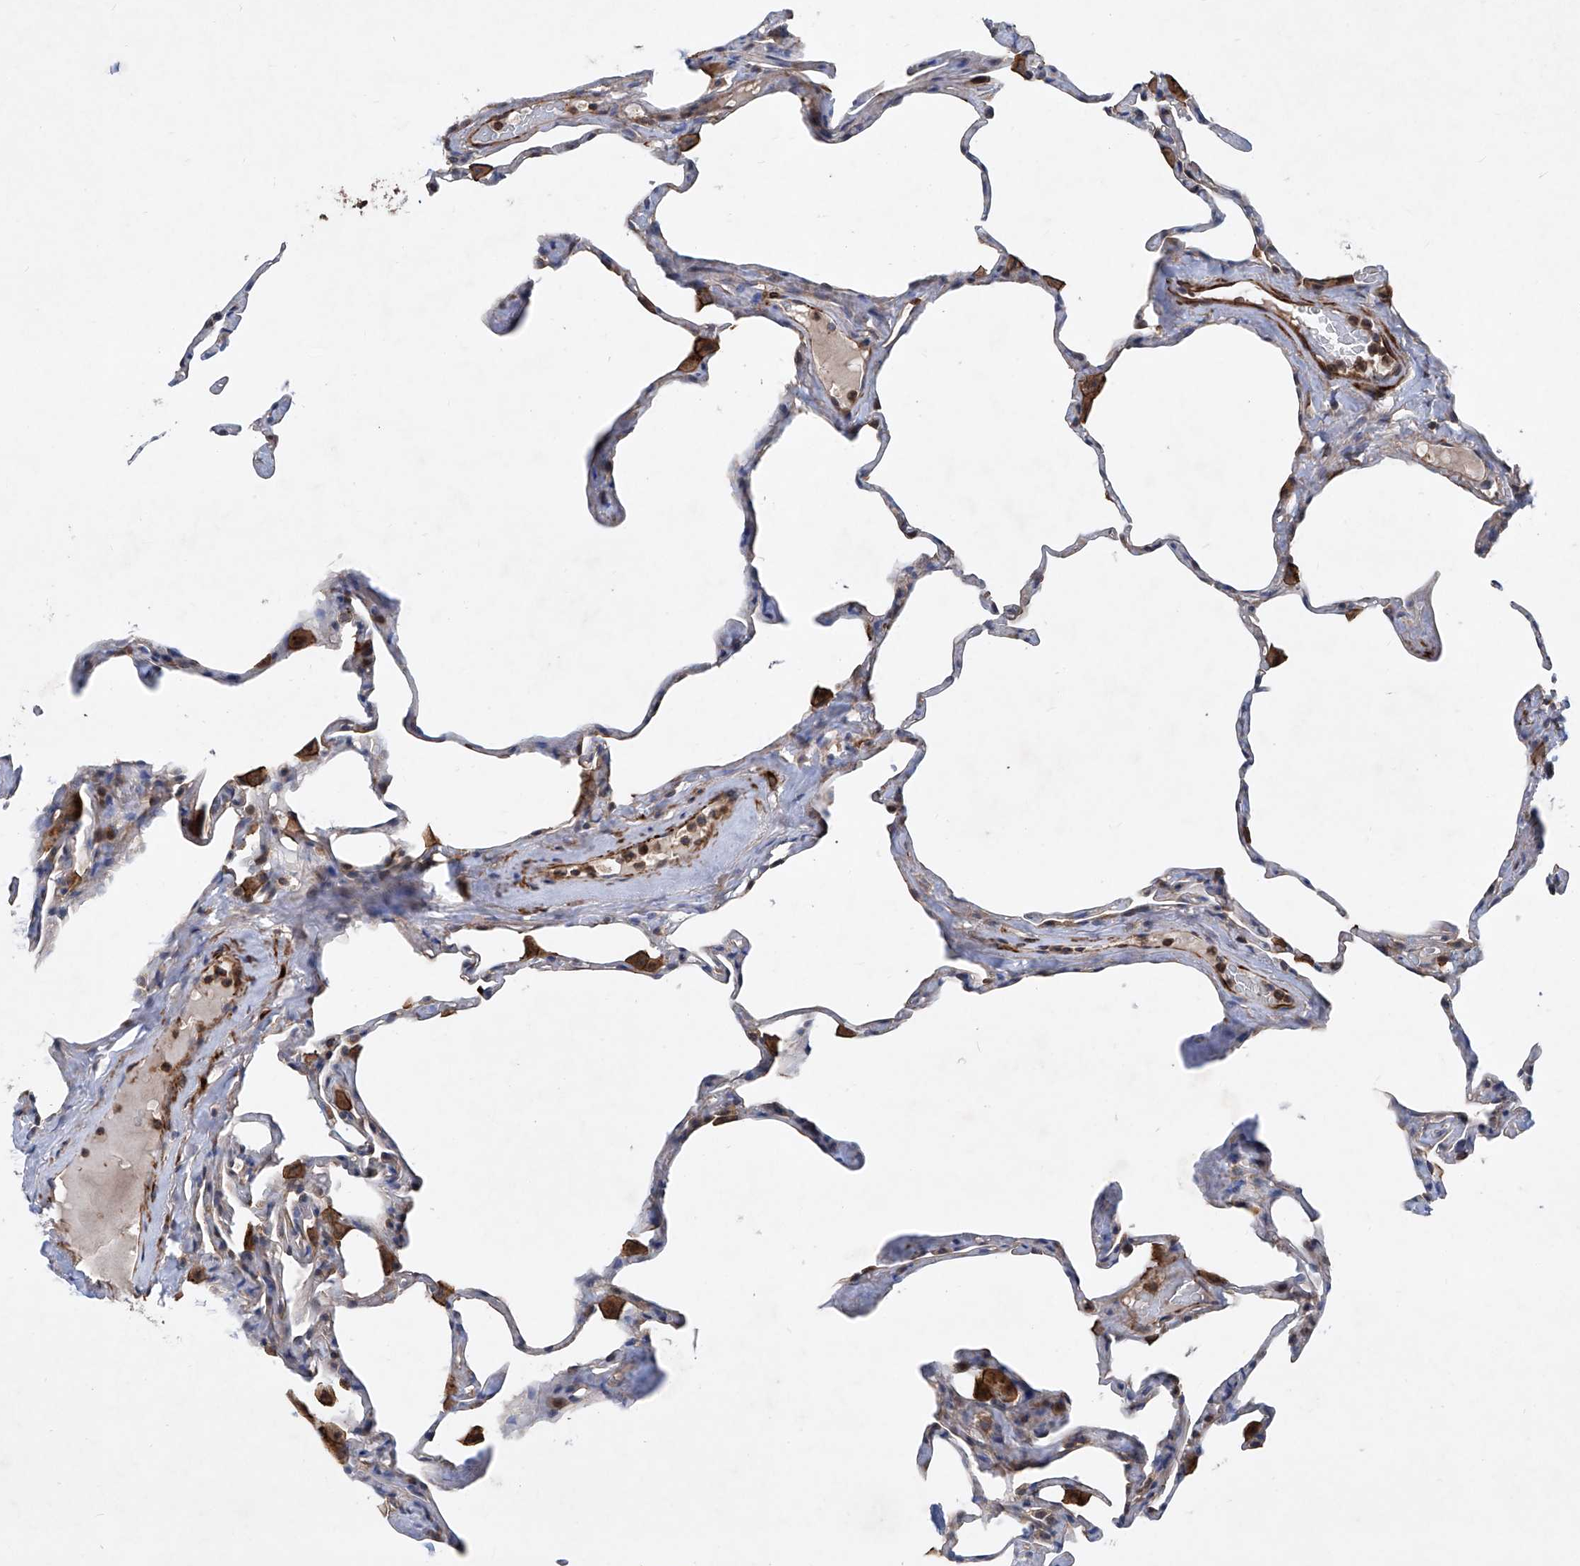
{"staining": {"intensity": "negative", "quantity": "none", "location": "none"}, "tissue": "lung", "cell_type": "Alveolar cells", "image_type": "normal", "snomed": [{"axis": "morphology", "description": "Normal tissue, NOS"}, {"axis": "topography", "description": "Lung"}], "caption": "The IHC photomicrograph has no significant staining in alveolar cells of lung.", "gene": "NT5C3A", "patient": {"sex": "male", "age": 65}}